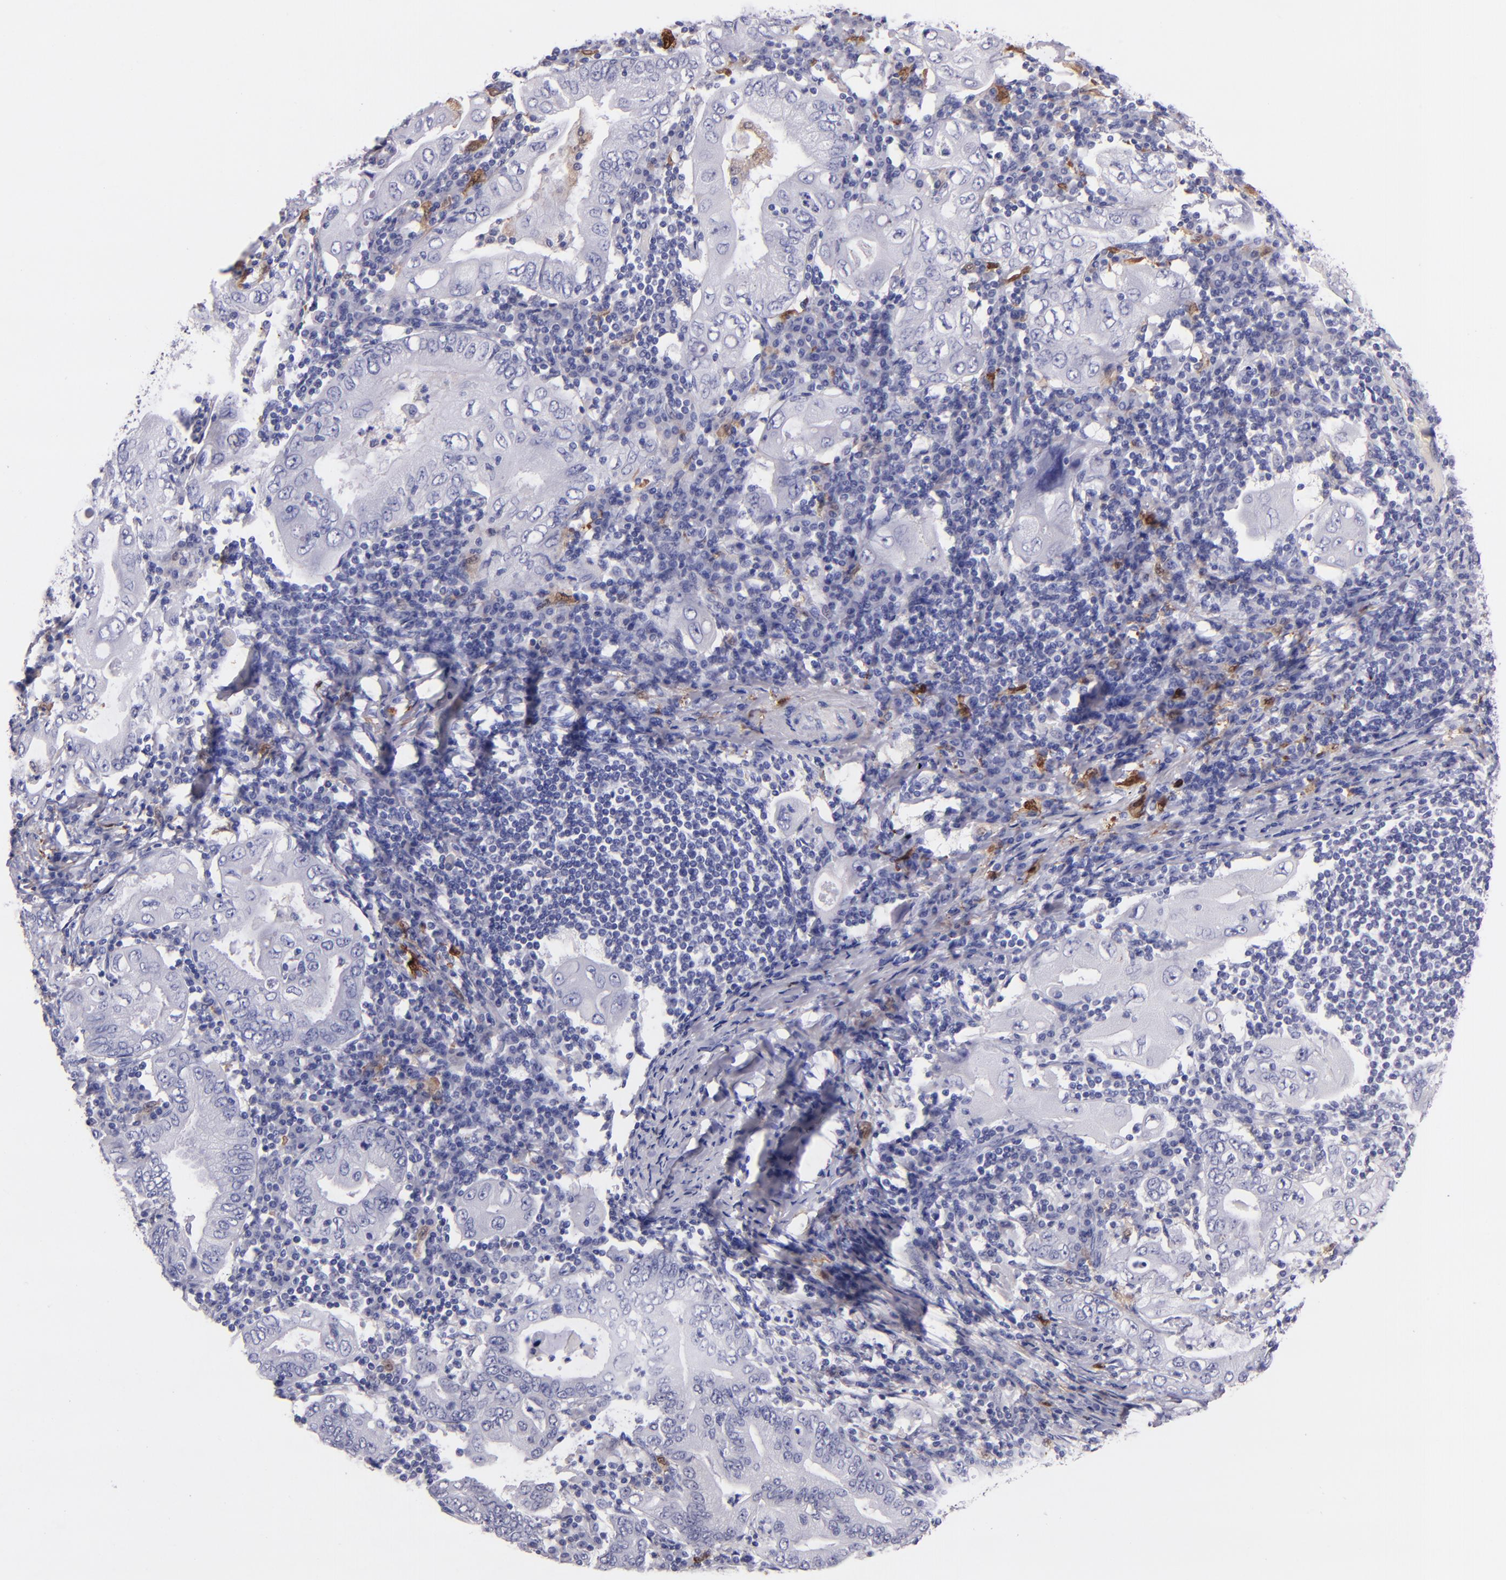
{"staining": {"intensity": "negative", "quantity": "none", "location": "none"}, "tissue": "stomach cancer", "cell_type": "Tumor cells", "image_type": "cancer", "snomed": [{"axis": "morphology", "description": "Normal tissue, NOS"}, {"axis": "morphology", "description": "Adenocarcinoma, NOS"}, {"axis": "topography", "description": "Esophagus"}, {"axis": "topography", "description": "Stomach, upper"}, {"axis": "topography", "description": "Peripheral nerve tissue"}], "caption": "An image of adenocarcinoma (stomach) stained for a protein displays no brown staining in tumor cells.", "gene": "F13A1", "patient": {"sex": "male", "age": 62}}